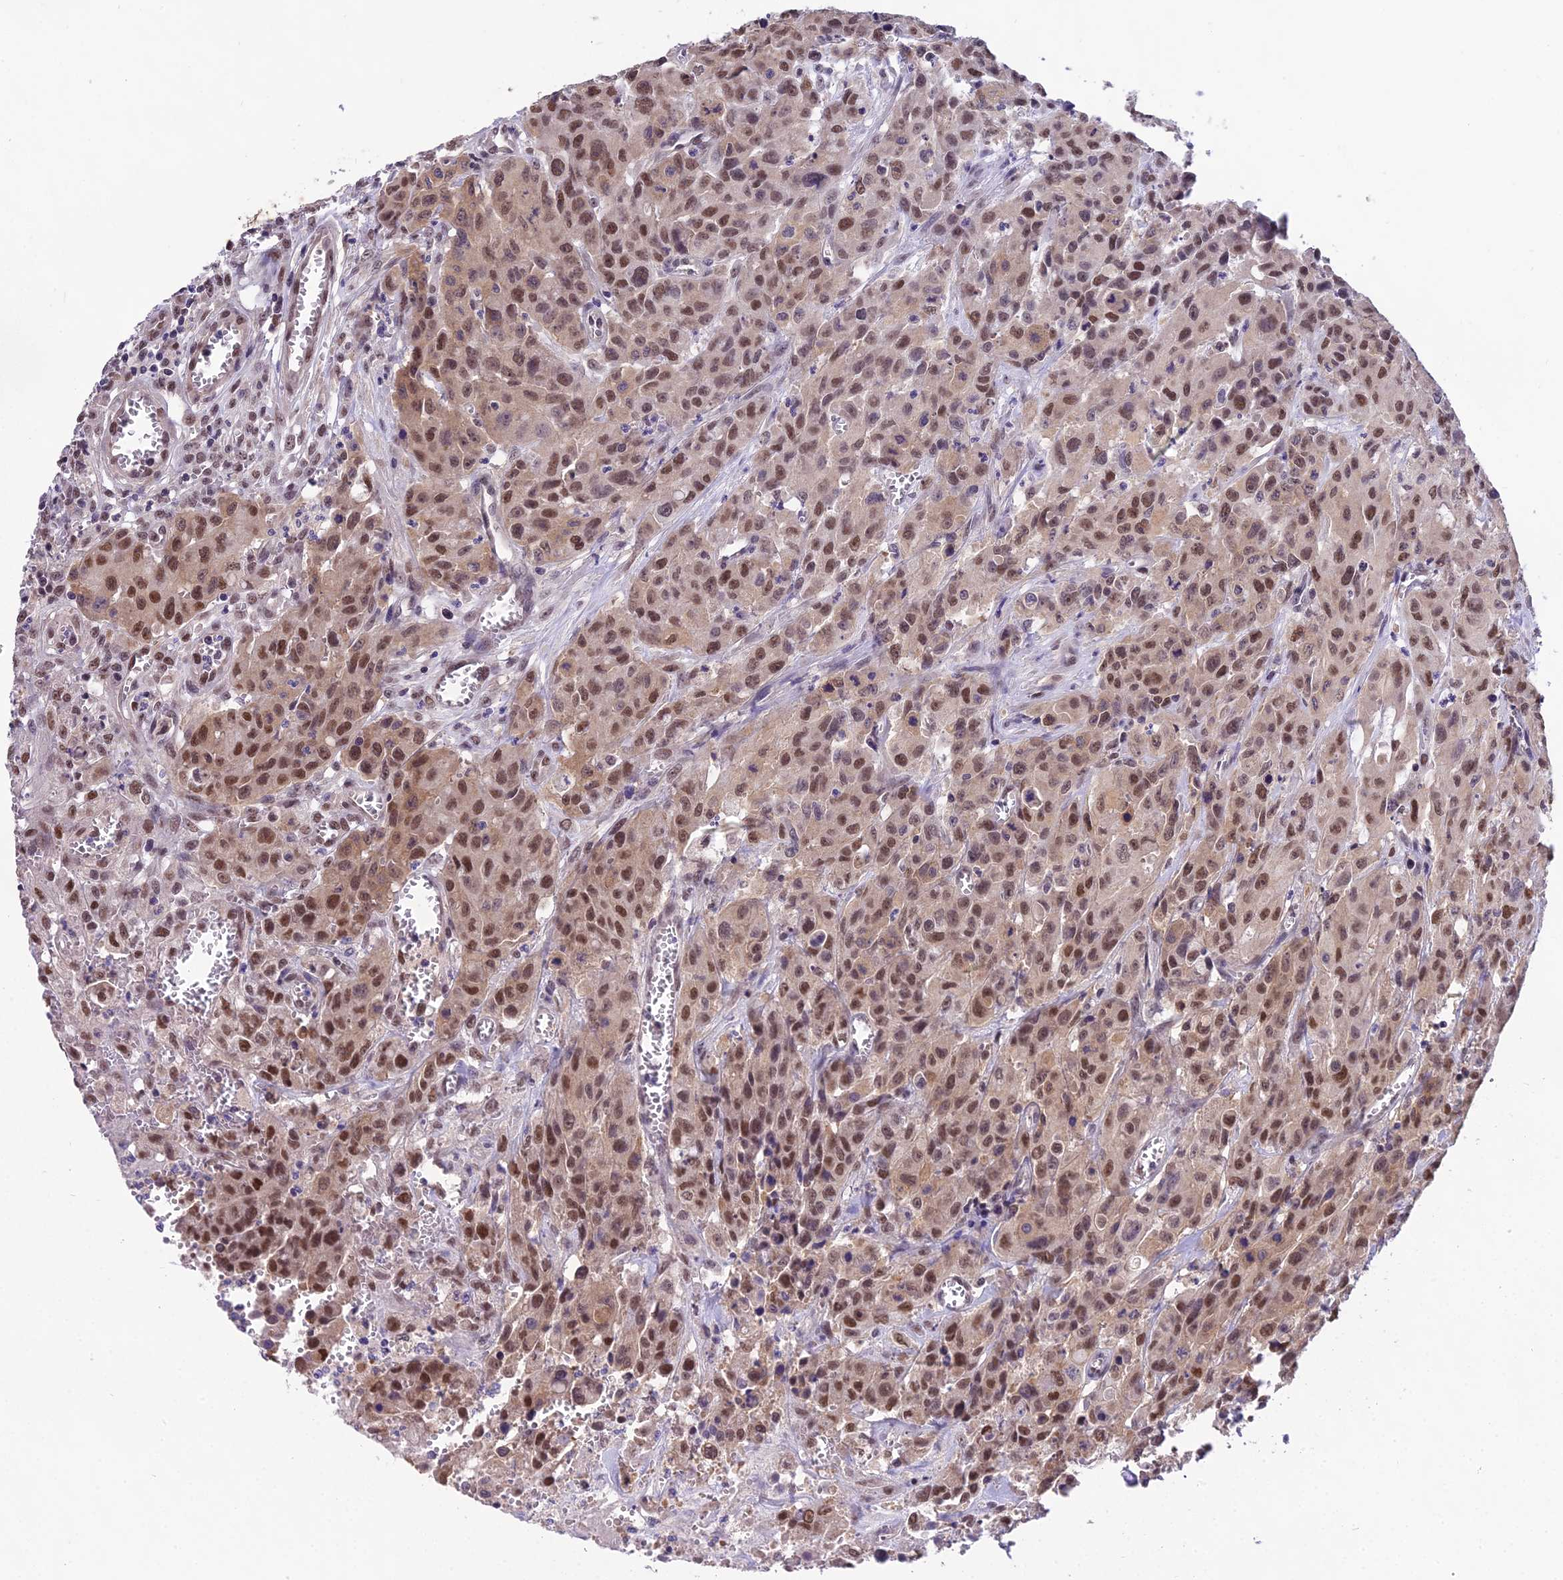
{"staining": {"intensity": "moderate", "quantity": ">75%", "location": "cytoplasmic/membranous,nuclear"}, "tissue": "colorectal cancer", "cell_type": "Tumor cells", "image_type": "cancer", "snomed": [{"axis": "morphology", "description": "Adenocarcinoma, NOS"}, {"axis": "topography", "description": "Colon"}], "caption": "DAB immunohistochemical staining of colorectal cancer (adenocarcinoma) displays moderate cytoplasmic/membranous and nuclear protein positivity in approximately >75% of tumor cells.", "gene": "MAT2A", "patient": {"sex": "male", "age": 62}}